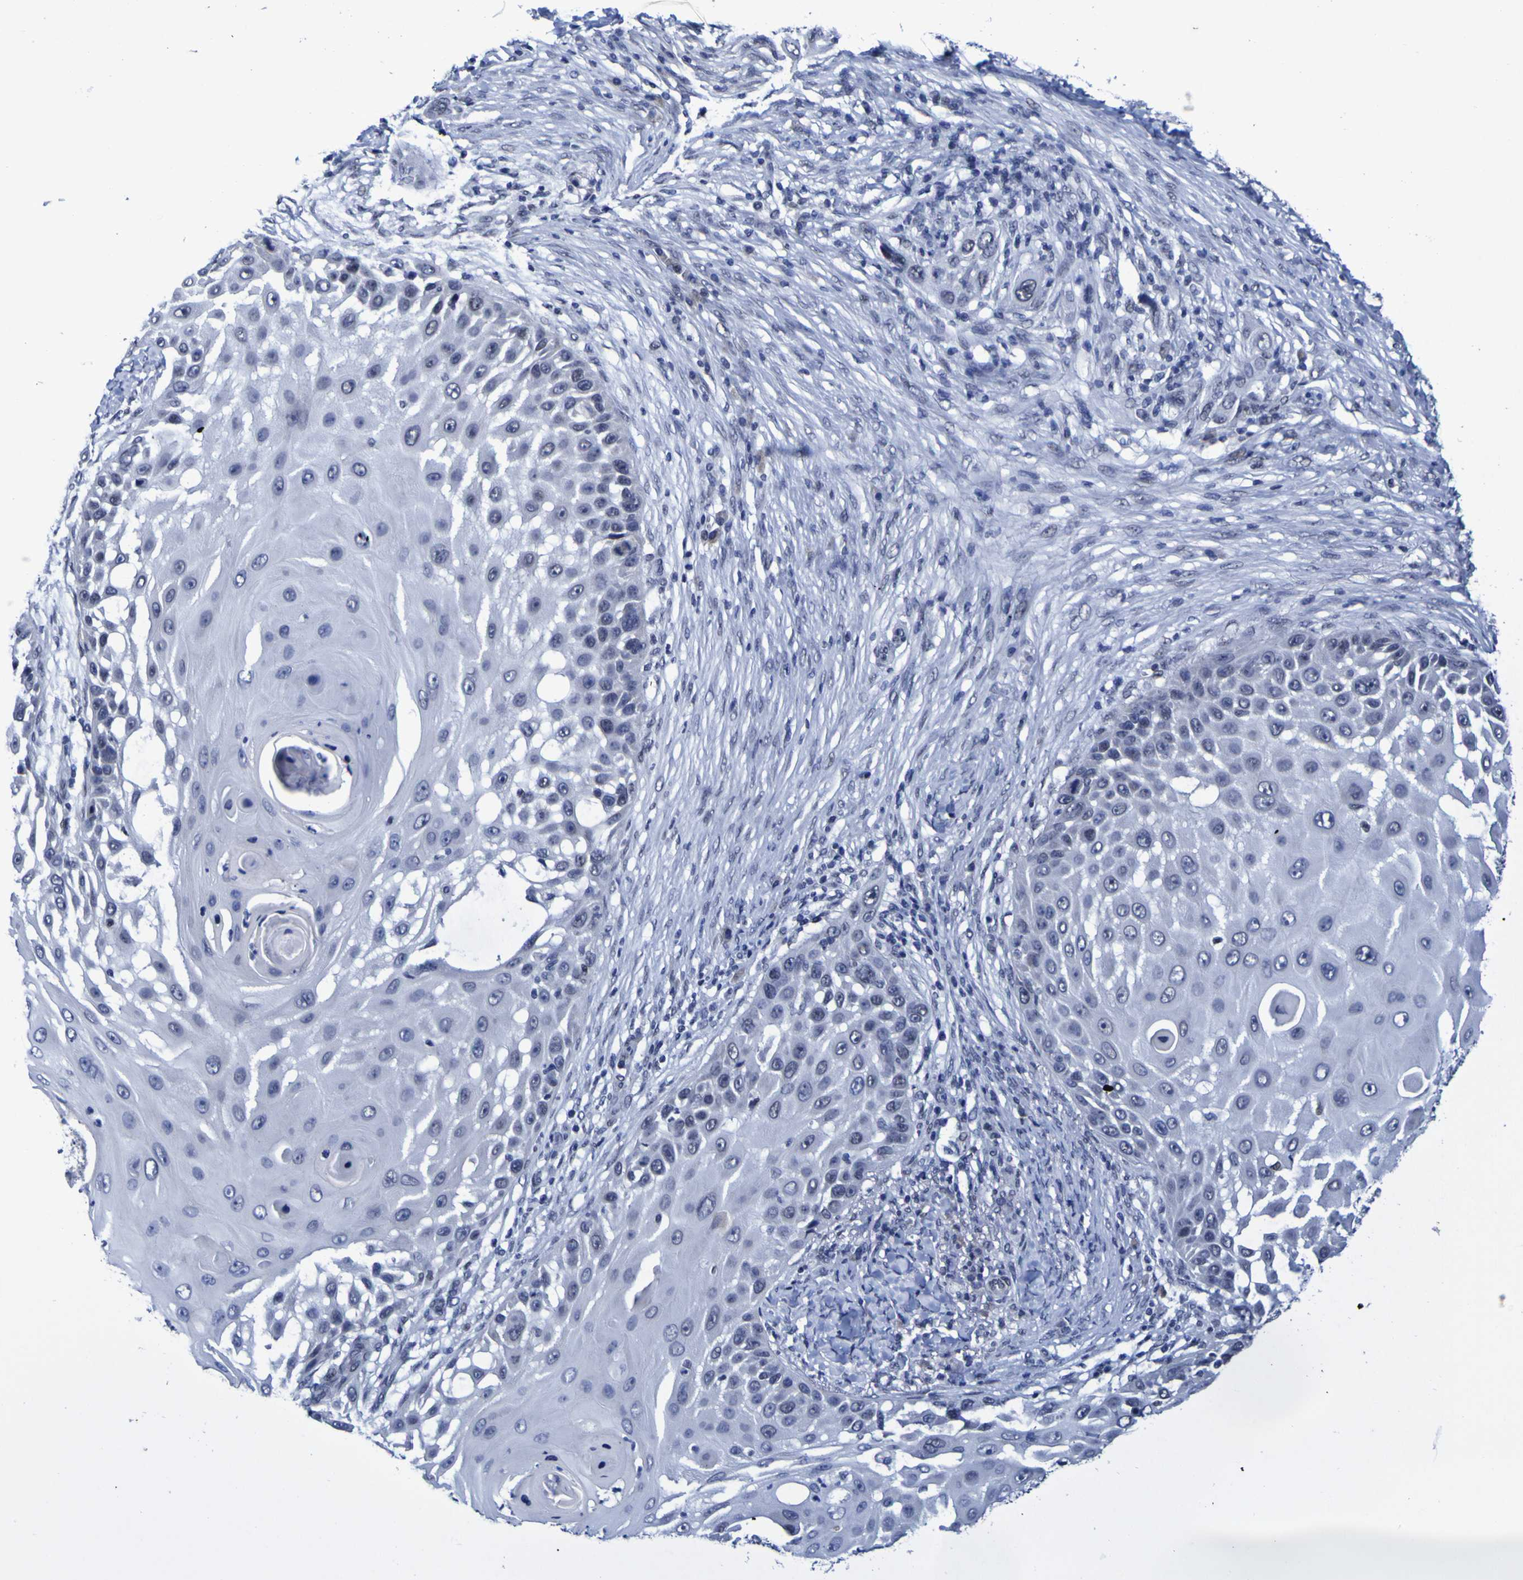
{"staining": {"intensity": "negative", "quantity": "none", "location": "none"}, "tissue": "skin cancer", "cell_type": "Tumor cells", "image_type": "cancer", "snomed": [{"axis": "morphology", "description": "Squamous cell carcinoma, NOS"}, {"axis": "topography", "description": "Skin"}], "caption": "IHC histopathology image of skin squamous cell carcinoma stained for a protein (brown), which displays no expression in tumor cells.", "gene": "MBD3", "patient": {"sex": "female", "age": 44}}